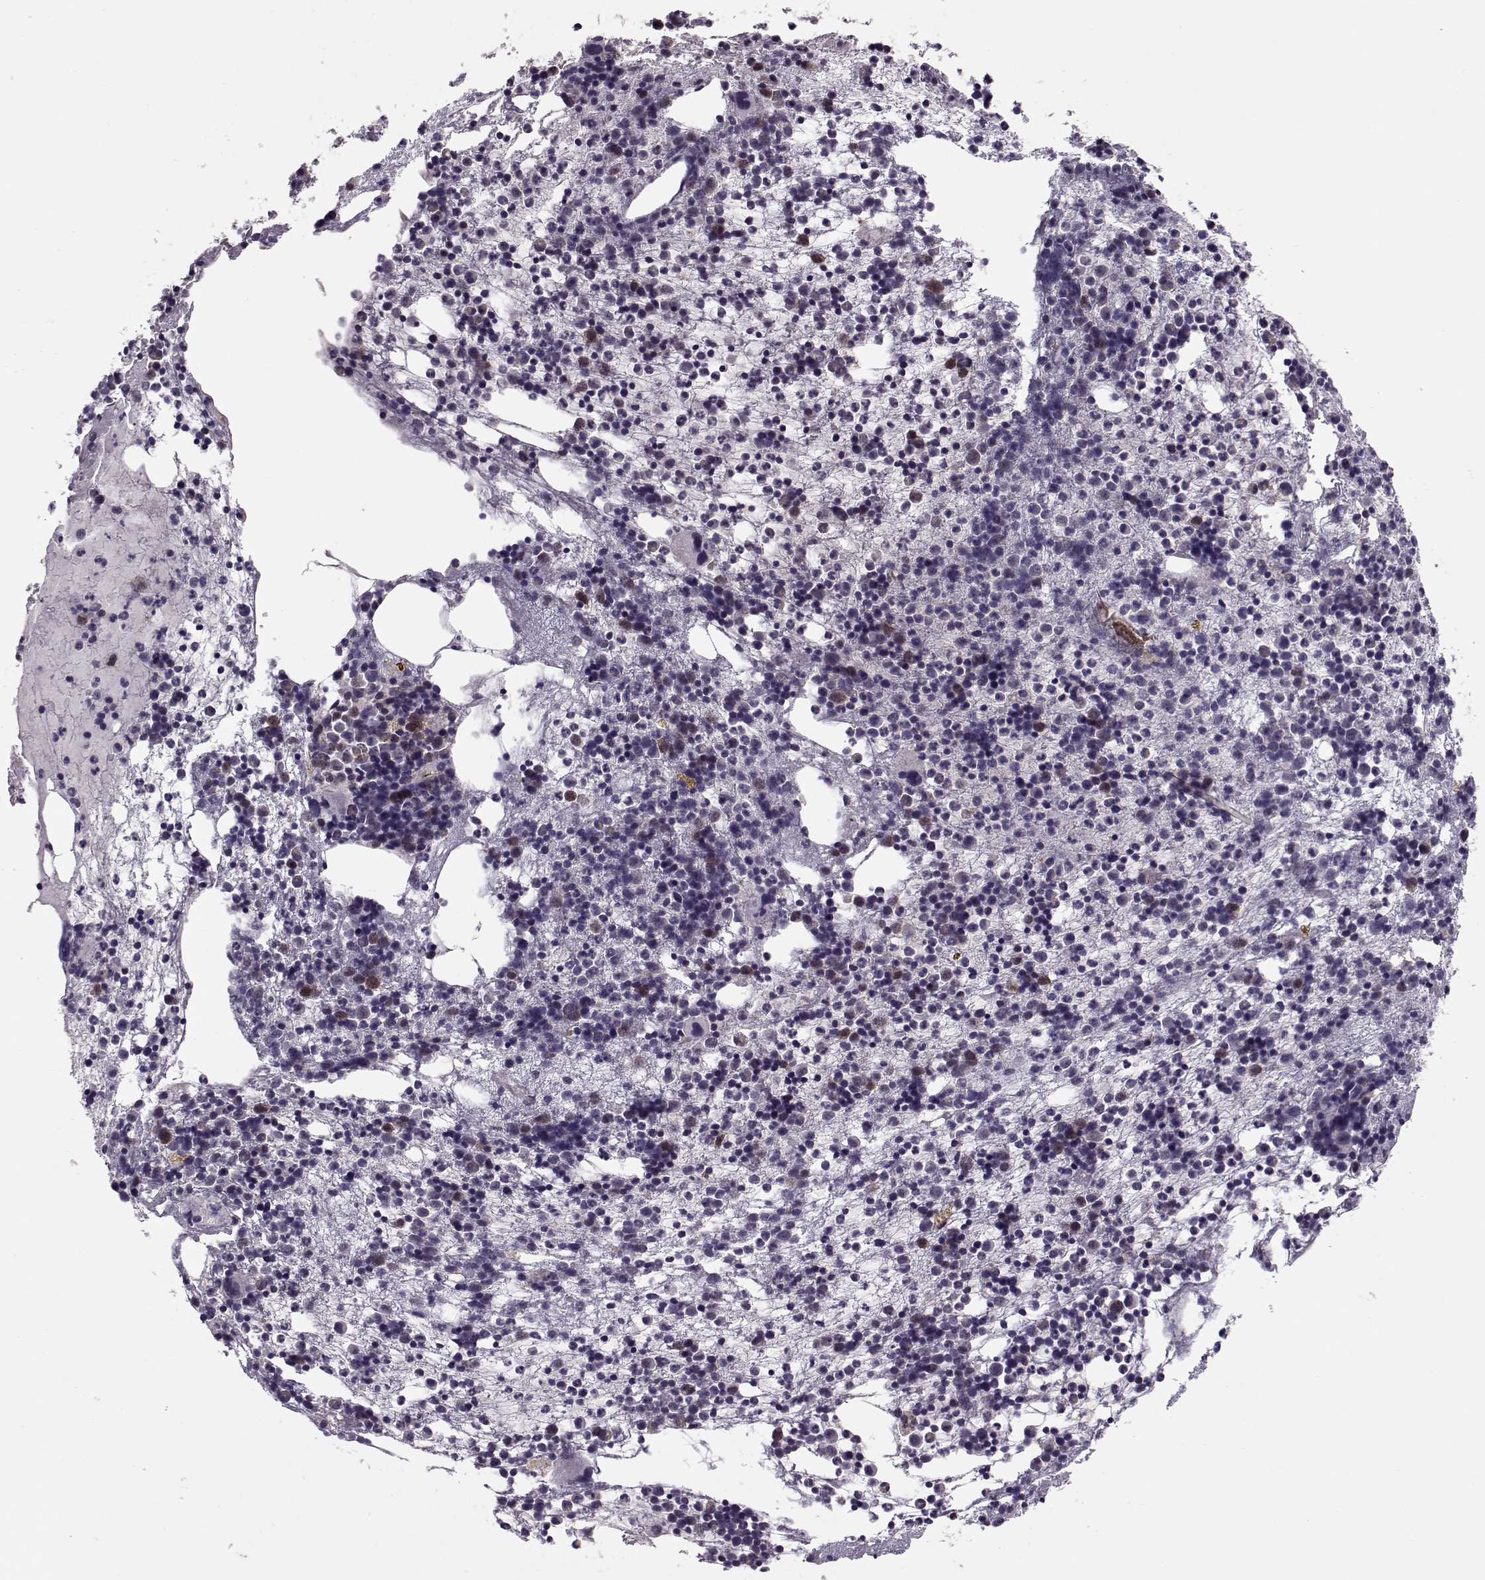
{"staining": {"intensity": "weak", "quantity": "<25%", "location": "nuclear"}, "tissue": "bone marrow", "cell_type": "Hematopoietic cells", "image_type": "normal", "snomed": [{"axis": "morphology", "description": "Normal tissue, NOS"}, {"axis": "topography", "description": "Bone marrow"}], "caption": "This photomicrograph is of unremarkable bone marrow stained with immunohistochemistry to label a protein in brown with the nuclei are counter-stained blue. There is no expression in hematopoietic cells. (DAB (3,3'-diaminobenzidine) immunohistochemistry with hematoxylin counter stain).", "gene": "CDK4", "patient": {"sex": "male", "age": 54}}